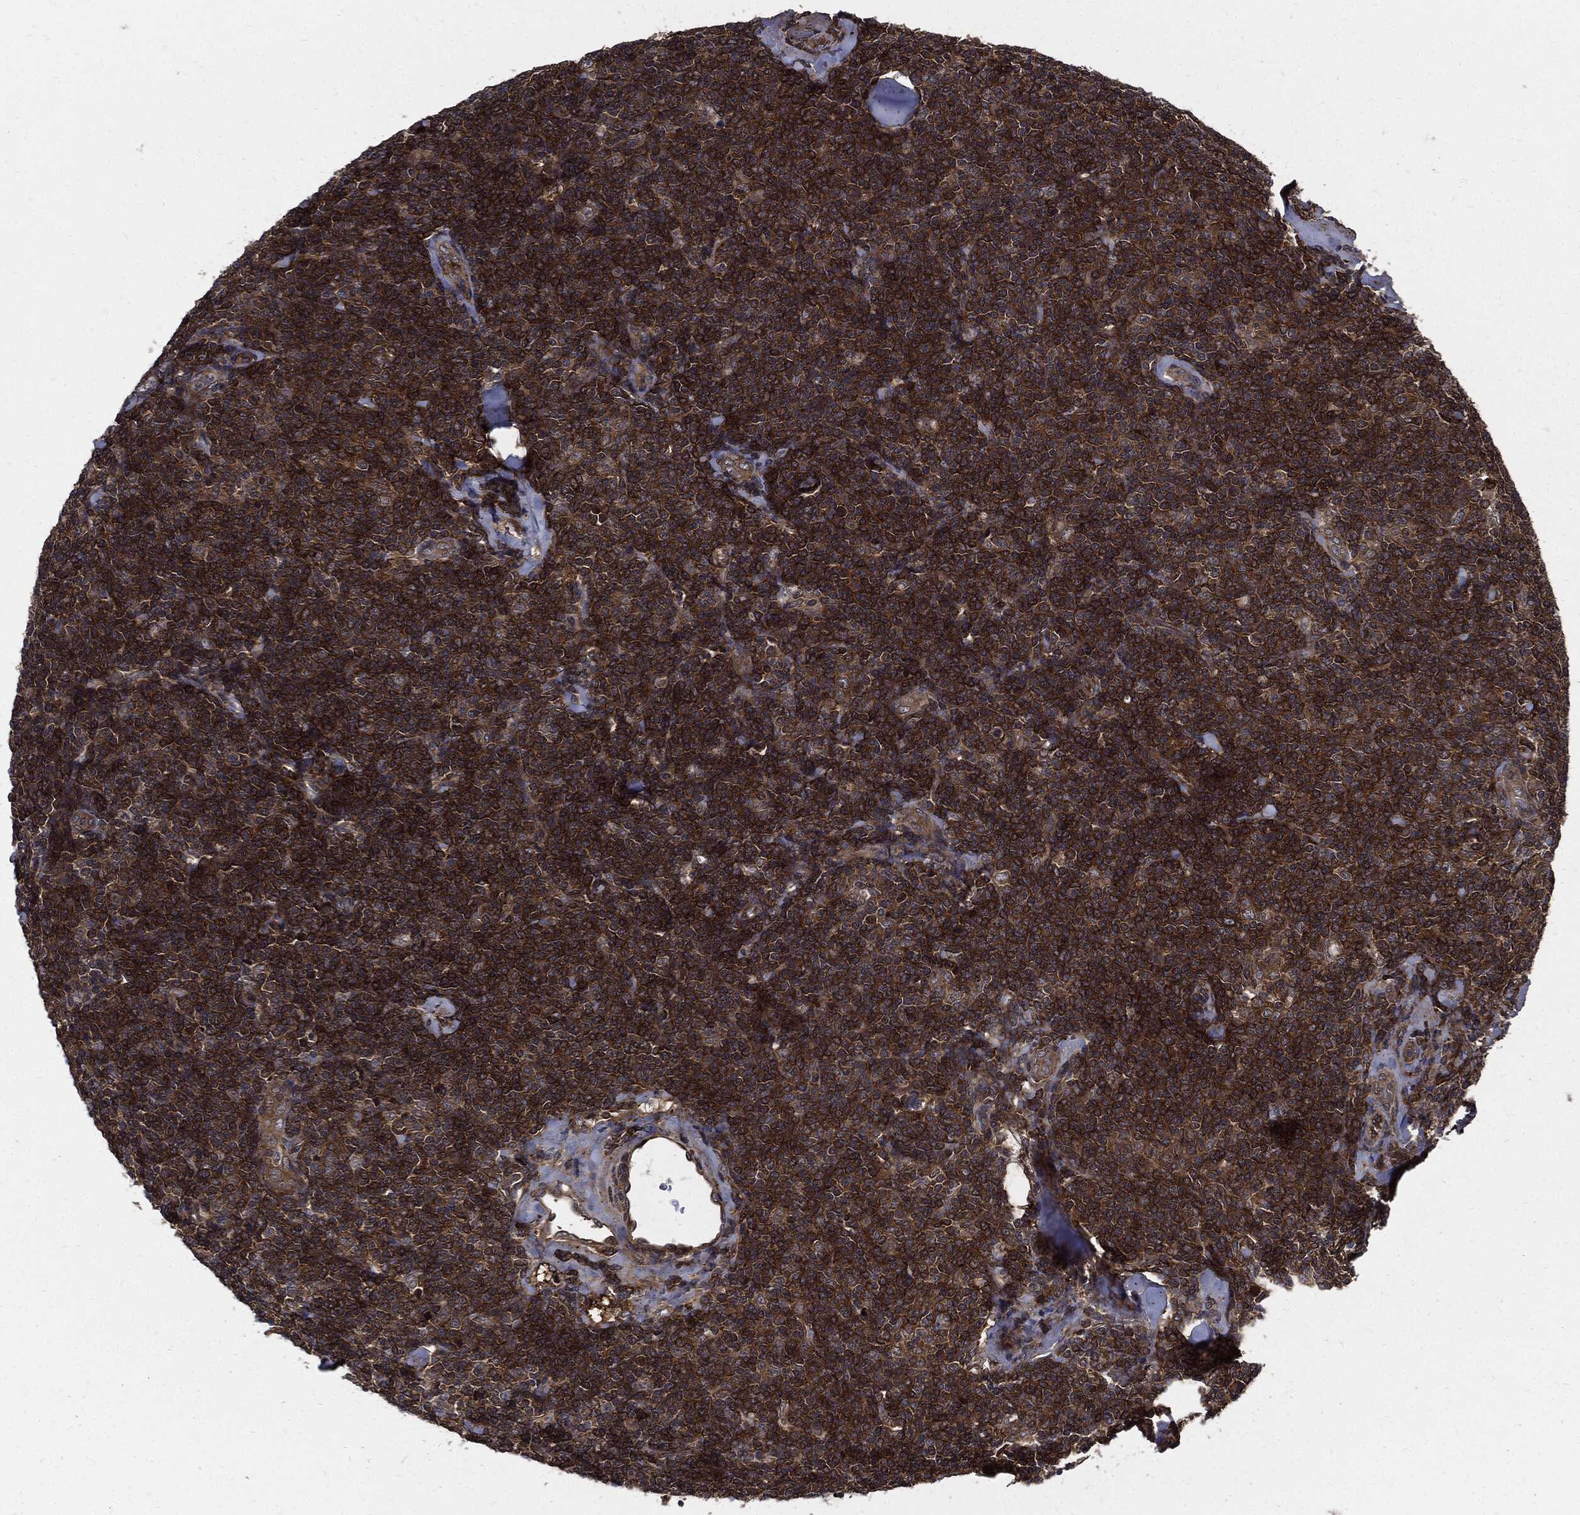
{"staining": {"intensity": "strong", "quantity": ">75%", "location": "cytoplasmic/membranous"}, "tissue": "lymphoma", "cell_type": "Tumor cells", "image_type": "cancer", "snomed": [{"axis": "morphology", "description": "Malignant lymphoma, non-Hodgkin's type, Low grade"}, {"axis": "topography", "description": "Lymph node"}], "caption": "Protein staining reveals strong cytoplasmic/membranous positivity in about >75% of tumor cells in low-grade malignant lymphoma, non-Hodgkin's type.", "gene": "CLU", "patient": {"sex": "female", "age": 56}}